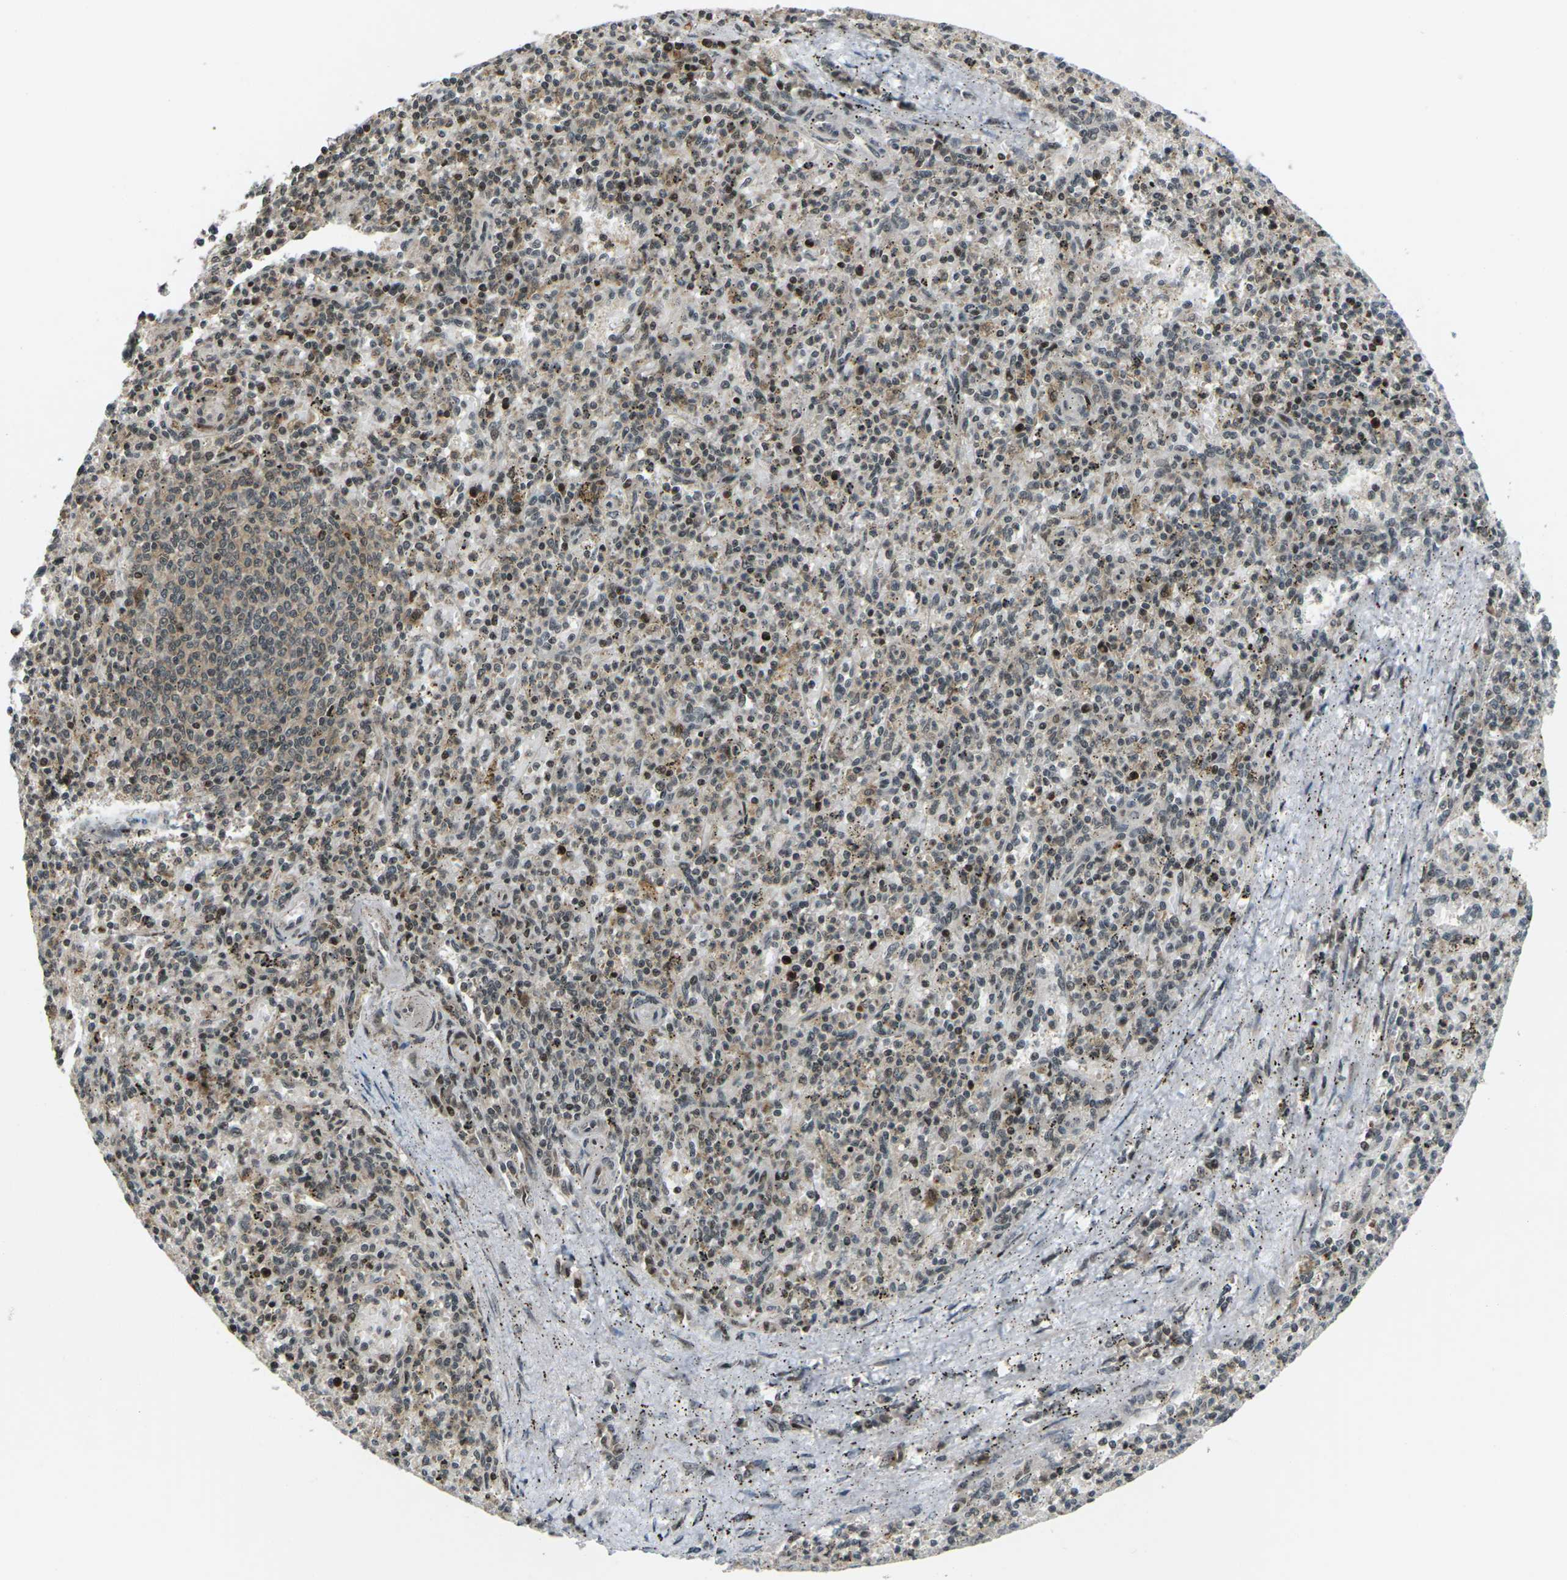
{"staining": {"intensity": "moderate", "quantity": "25%-75%", "location": "nuclear"}, "tissue": "spleen", "cell_type": "Cells in red pulp", "image_type": "normal", "snomed": [{"axis": "morphology", "description": "Normal tissue, NOS"}, {"axis": "topography", "description": "Spleen"}], "caption": "This histopathology image displays immunohistochemistry (IHC) staining of benign human spleen, with medium moderate nuclear expression in approximately 25%-75% of cells in red pulp.", "gene": "UBE2S", "patient": {"sex": "male", "age": 72}}